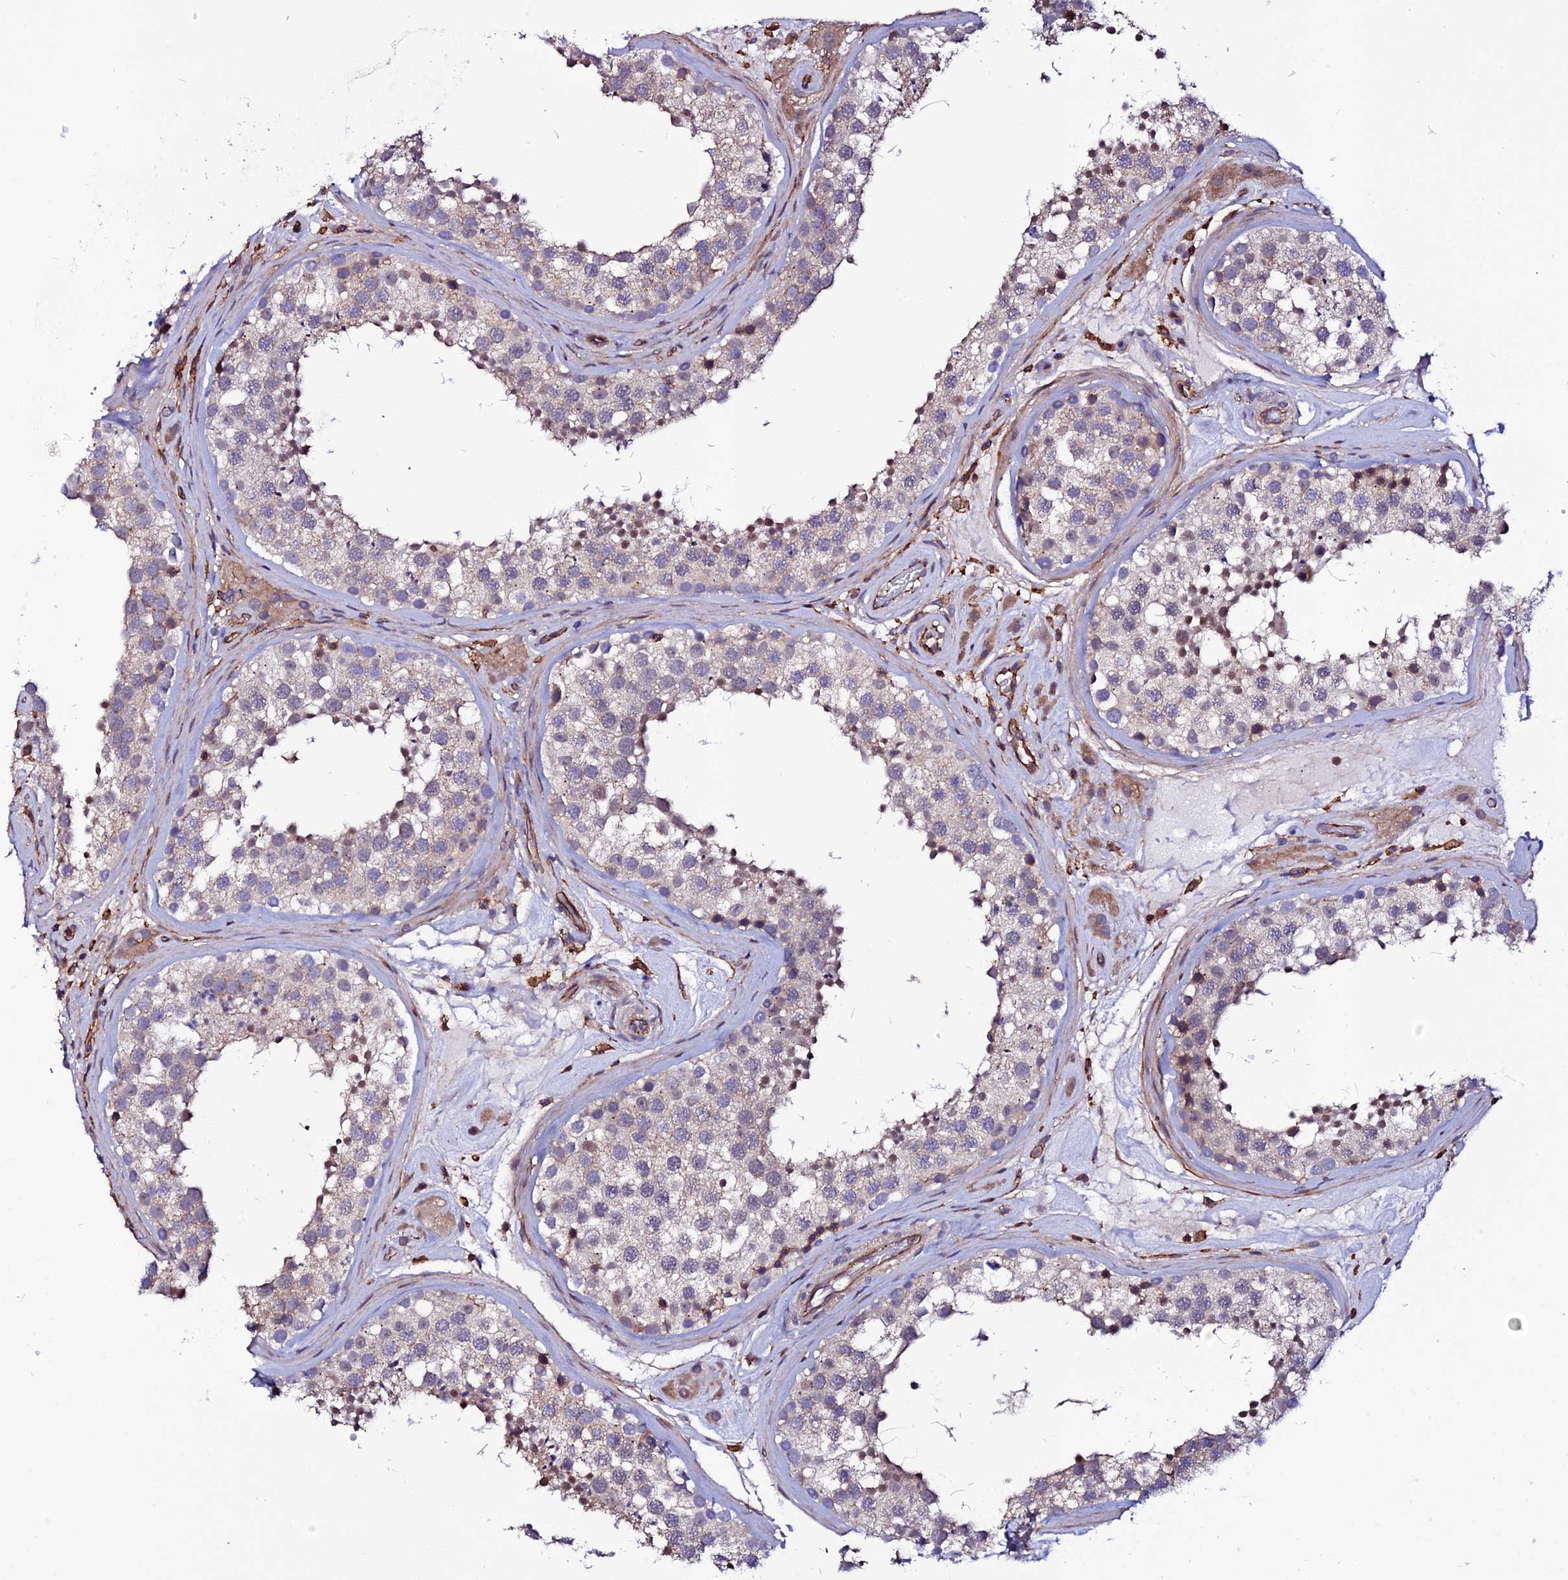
{"staining": {"intensity": "moderate", "quantity": "<25%", "location": "nuclear"}, "tissue": "testis", "cell_type": "Cells in seminiferous ducts", "image_type": "normal", "snomed": [{"axis": "morphology", "description": "Normal tissue, NOS"}, {"axis": "topography", "description": "Testis"}], "caption": "An IHC micrograph of normal tissue is shown. Protein staining in brown labels moderate nuclear positivity in testis within cells in seminiferous ducts. The protein of interest is shown in brown color, while the nuclei are stained blue.", "gene": "USP17L10", "patient": {"sex": "male", "age": 26}}